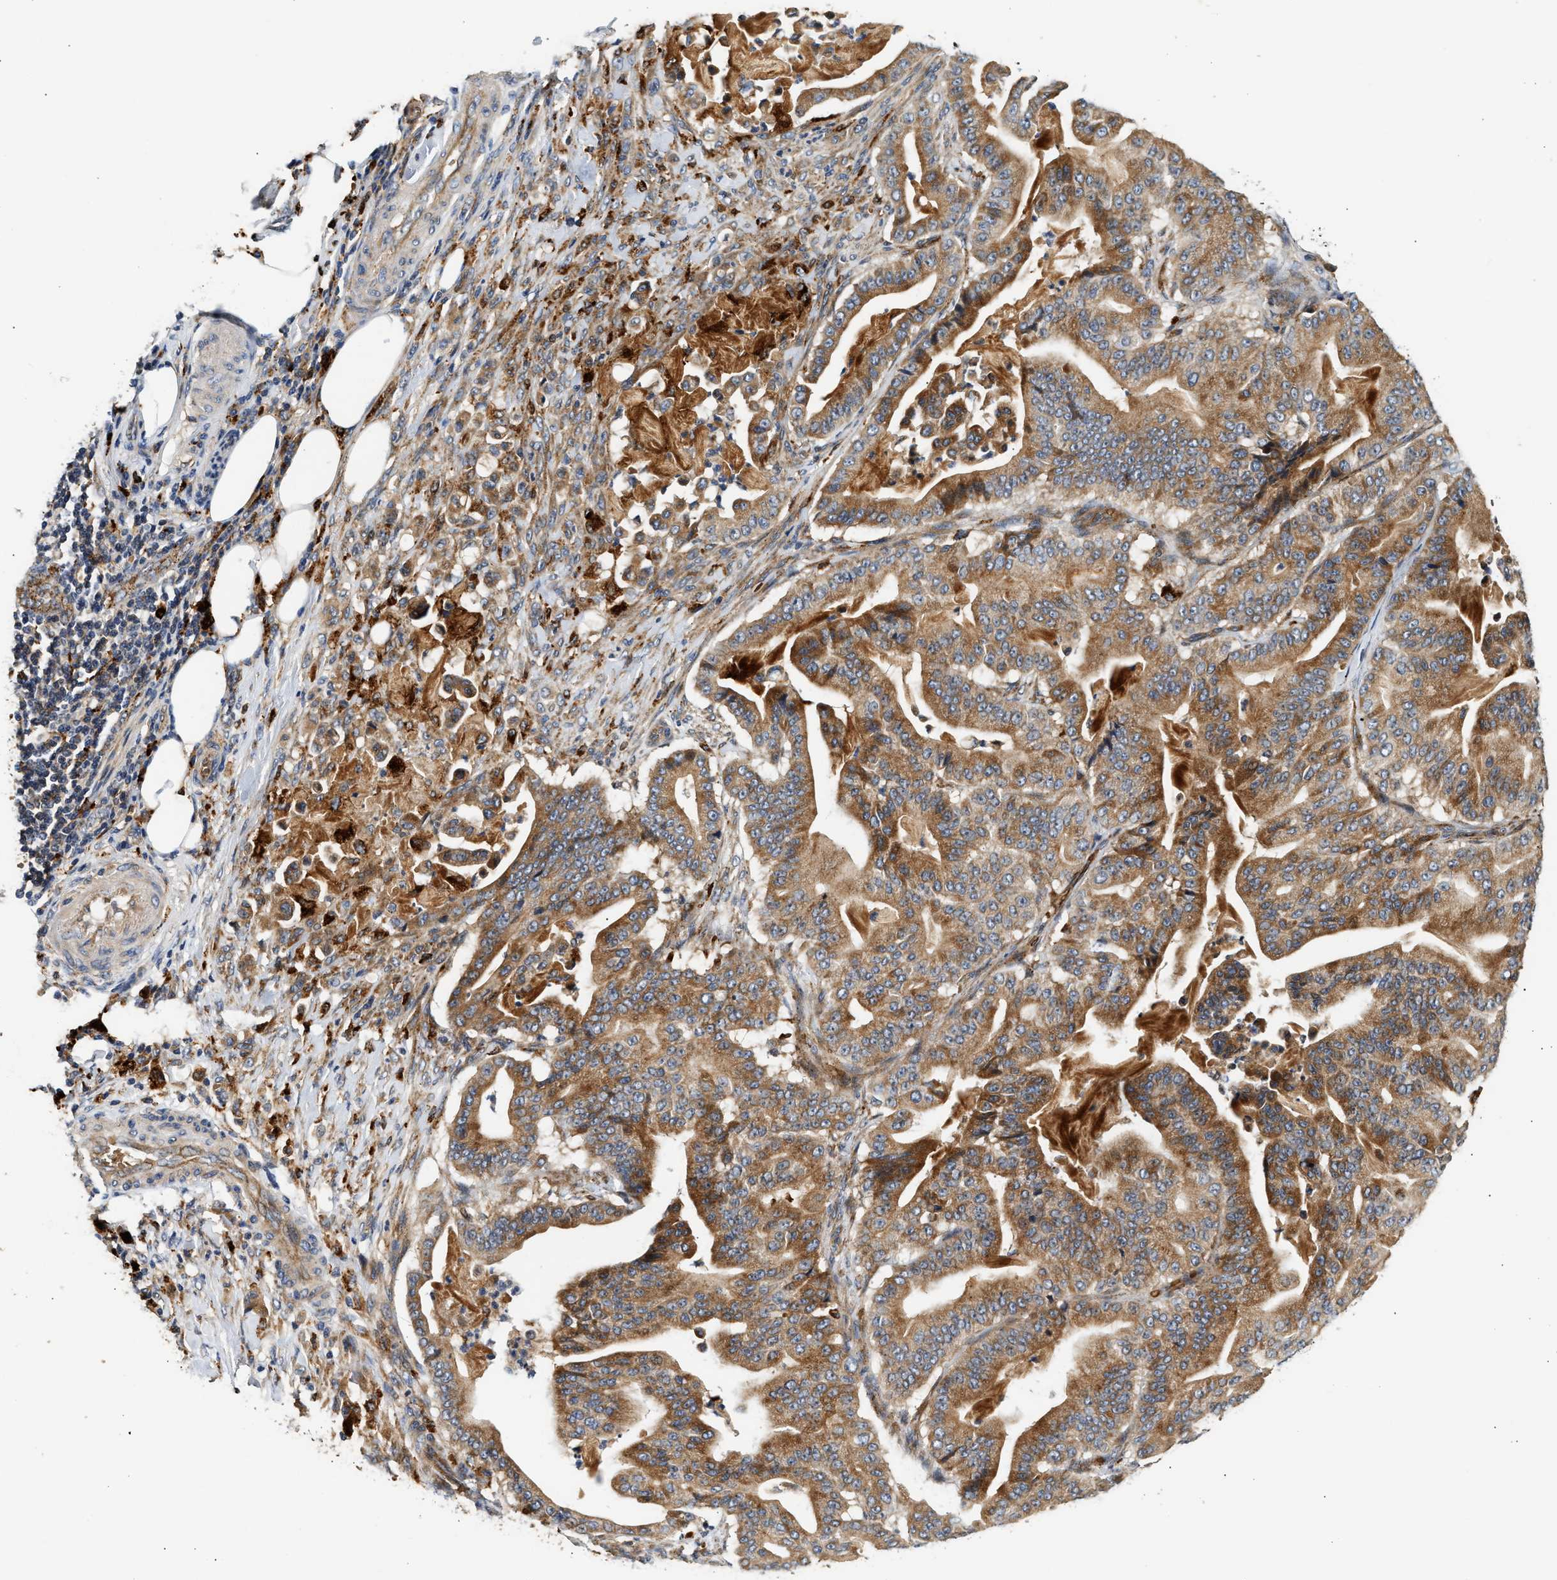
{"staining": {"intensity": "moderate", "quantity": ">75%", "location": "cytoplasmic/membranous"}, "tissue": "pancreatic cancer", "cell_type": "Tumor cells", "image_type": "cancer", "snomed": [{"axis": "morphology", "description": "Adenocarcinoma, NOS"}, {"axis": "topography", "description": "Pancreas"}], "caption": "Immunohistochemical staining of pancreatic cancer (adenocarcinoma) shows medium levels of moderate cytoplasmic/membranous protein expression in approximately >75% of tumor cells.", "gene": "PLD3", "patient": {"sex": "male", "age": 63}}